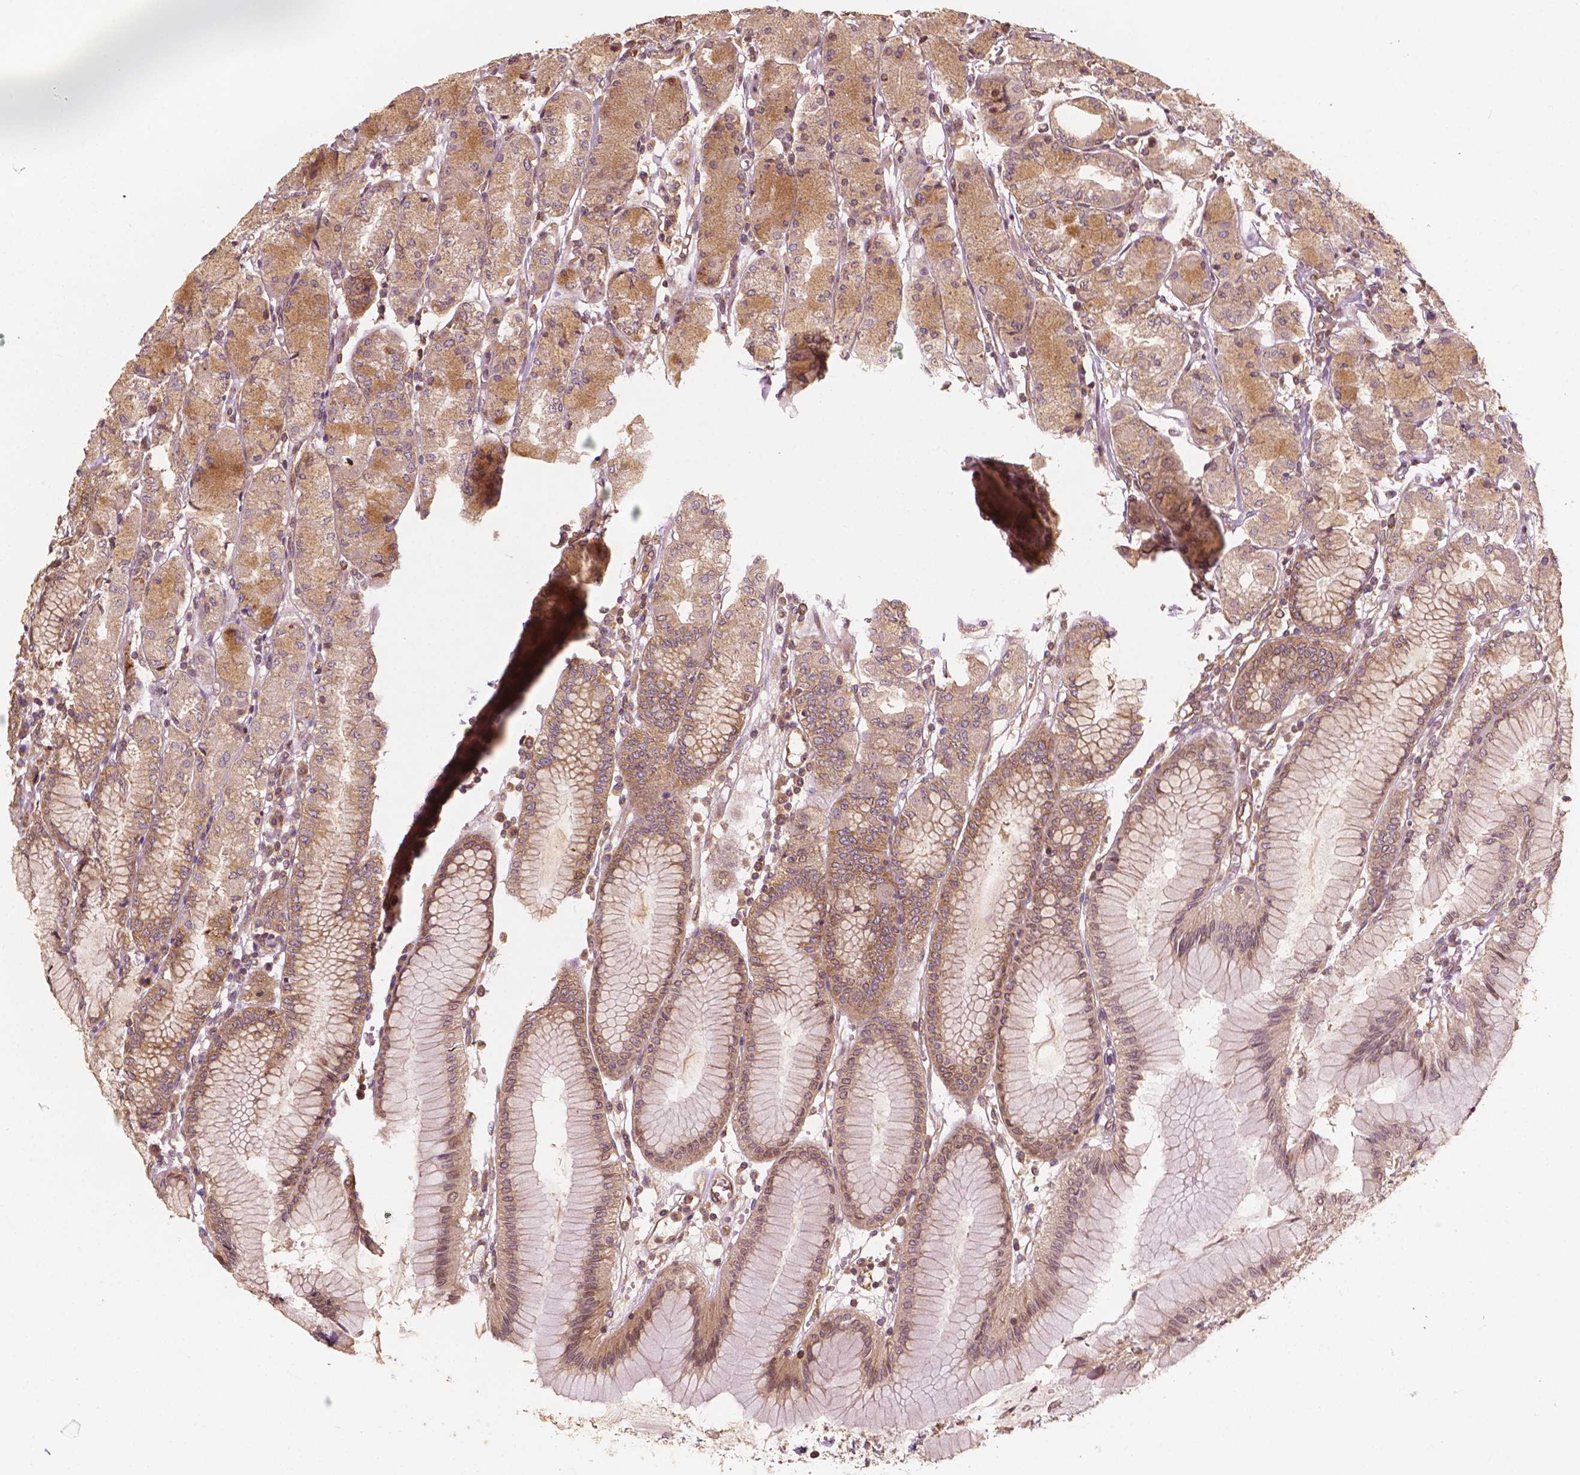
{"staining": {"intensity": "moderate", "quantity": ">75%", "location": "cytoplasmic/membranous"}, "tissue": "stomach", "cell_type": "Glandular cells", "image_type": "normal", "snomed": [{"axis": "morphology", "description": "Normal tissue, NOS"}, {"axis": "topography", "description": "Stomach, upper"}], "caption": "Protein staining of unremarkable stomach demonstrates moderate cytoplasmic/membranous expression in about >75% of glandular cells.", "gene": "G3BP1", "patient": {"sex": "male", "age": 69}}